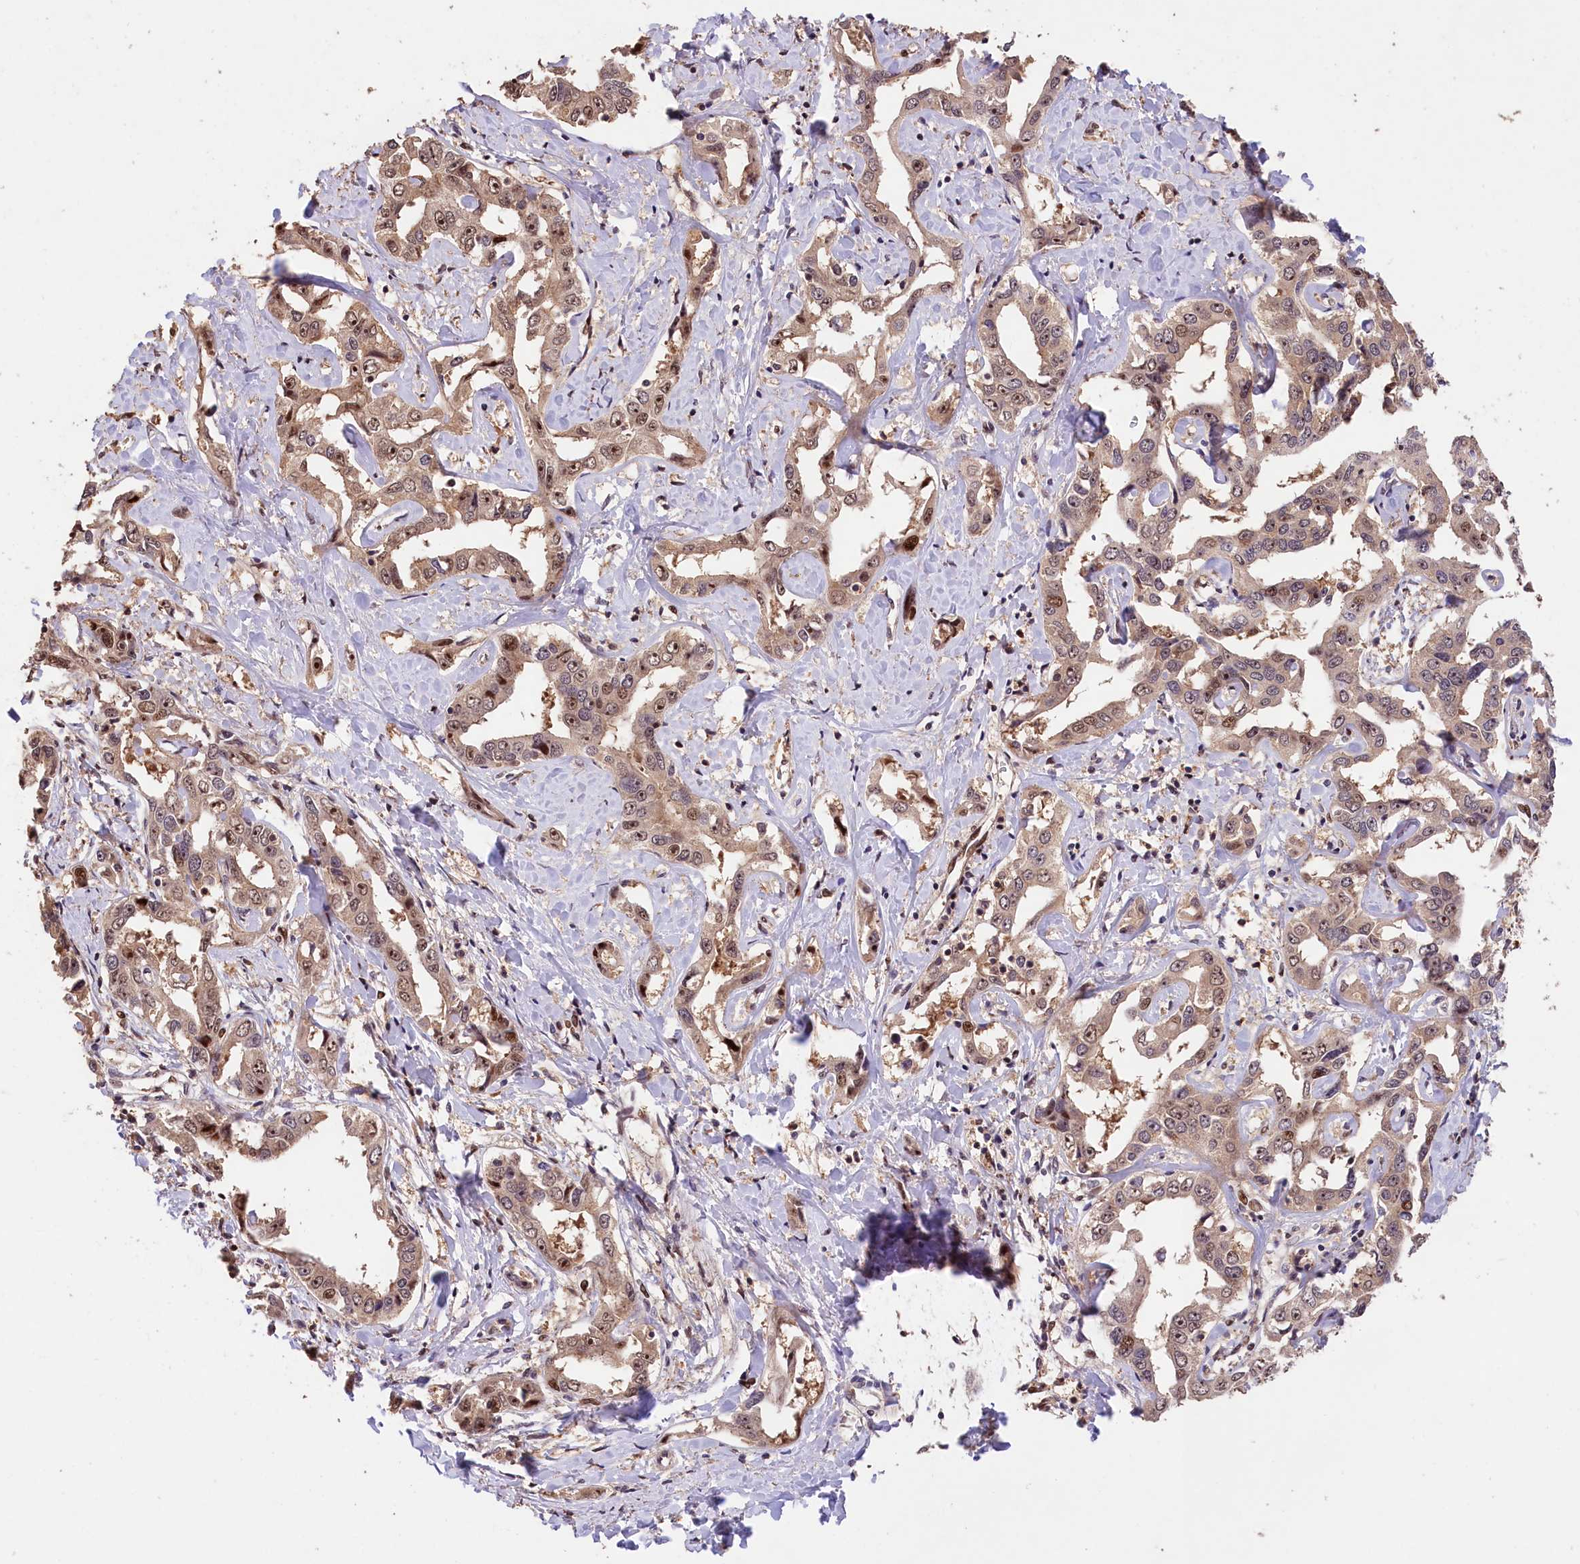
{"staining": {"intensity": "moderate", "quantity": ">75%", "location": "nuclear"}, "tissue": "liver cancer", "cell_type": "Tumor cells", "image_type": "cancer", "snomed": [{"axis": "morphology", "description": "Cholangiocarcinoma"}, {"axis": "topography", "description": "Liver"}], "caption": "Brown immunohistochemical staining in liver cancer exhibits moderate nuclear staining in approximately >75% of tumor cells.", "gene": "PHAF1", "patient": {"sex": "male", "age": 59}}